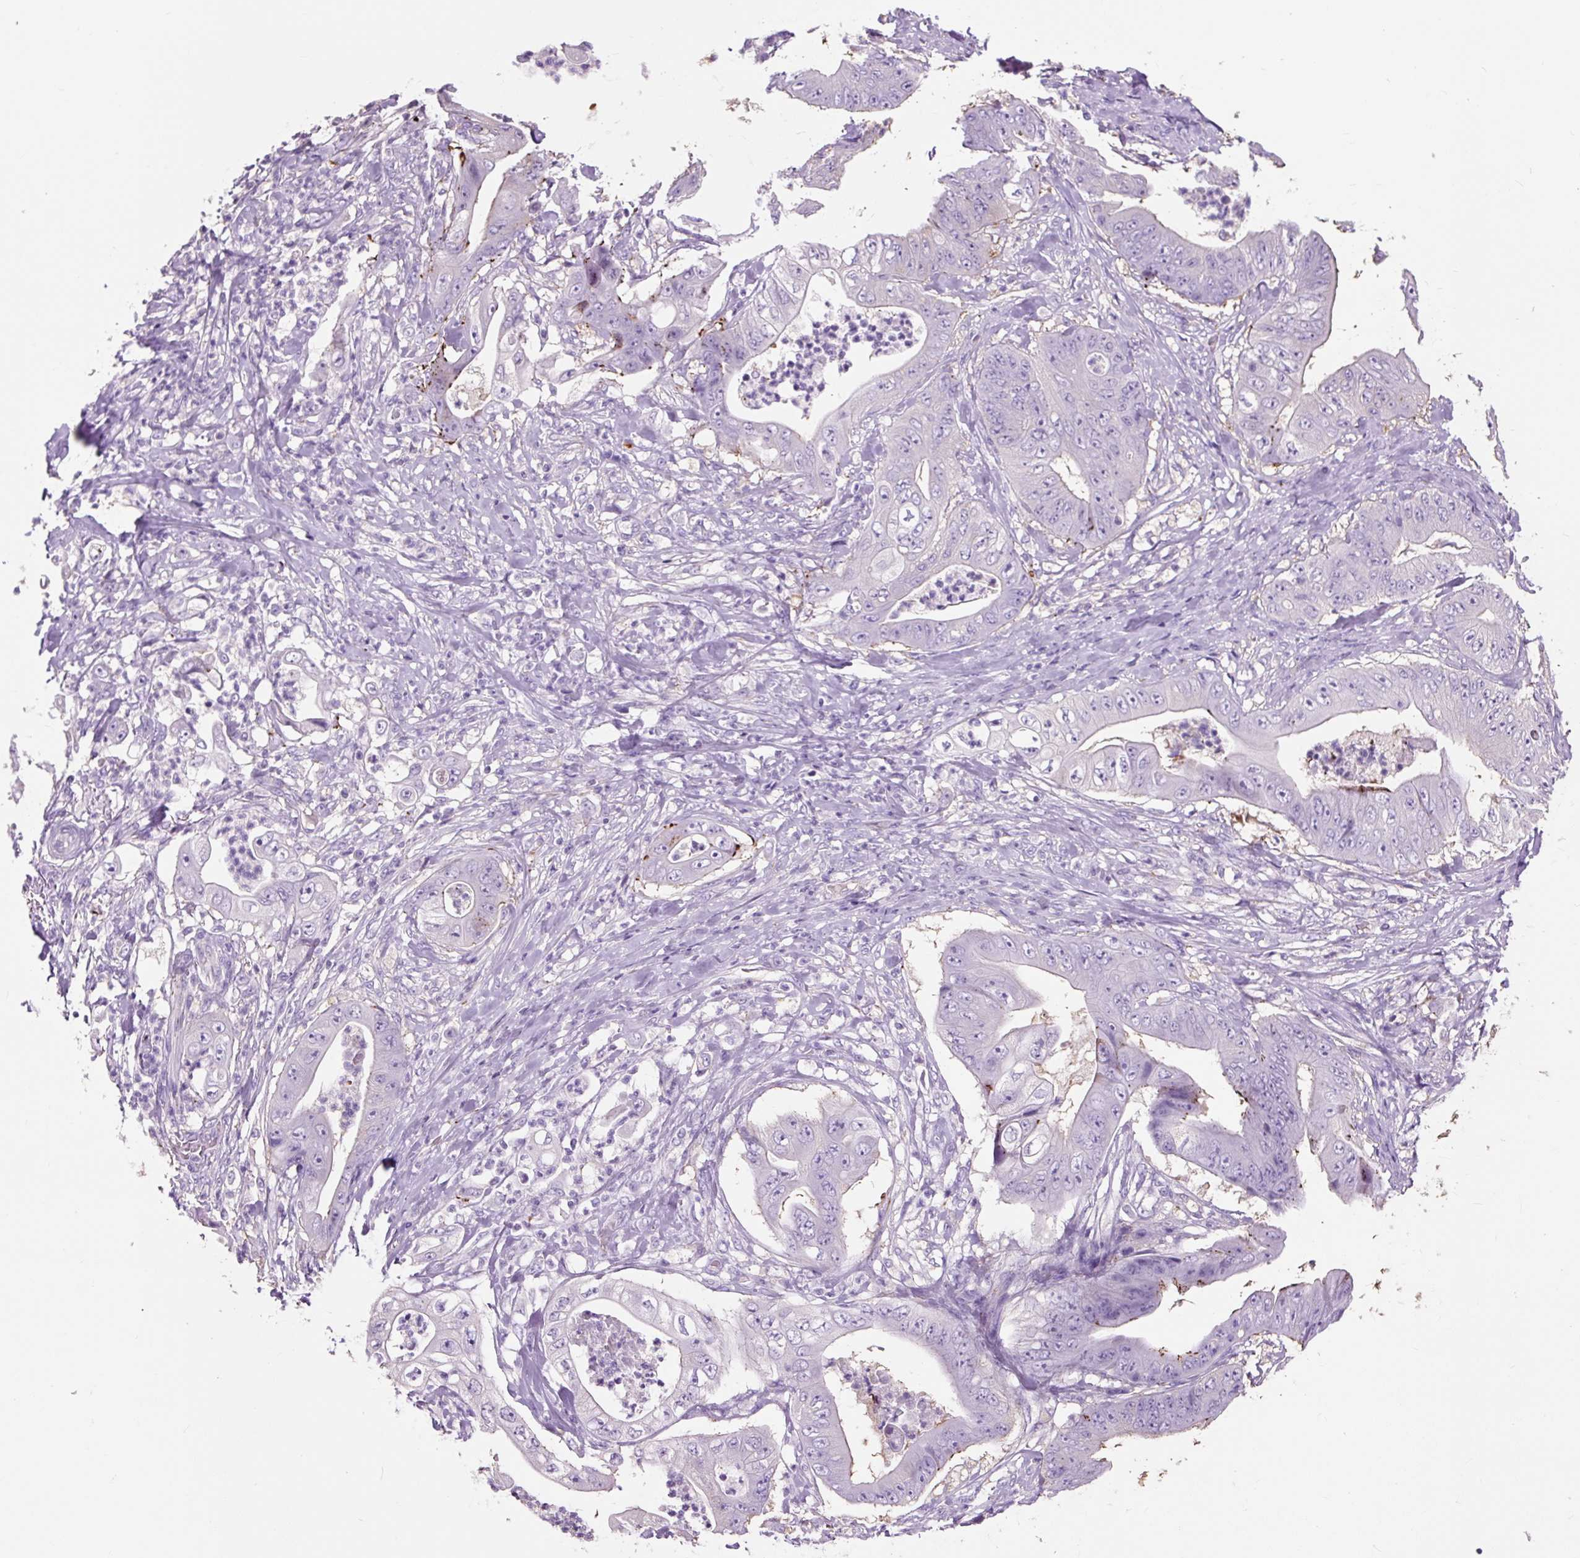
{"staining": {"intensity": "negative", "quantity": "none", "location": "none"}, "tissue": "stomach cancer", "cell_type": "Tumor cells", "image_type": "cancer", "snomed": [{"axis": "morphology", "description": "Adenocarcinoma, NOS"}, {"axis": "topography", "description": "Stomach"}], "caption": "A high-resolution micrograph shows immunohistochemistry staining of stomach cancer (adenocarcinoma), which shows no significant positivity in tumor cells. The staining was performed using DAB (3,3'-diaminobenzidine) to visualize the protein expression in brown, while the nuclei were stained in blue with hematoxylin (Magnification: 20x).", "gene": "OR10A7", "patient": {"sex": "female", "age": 73}}